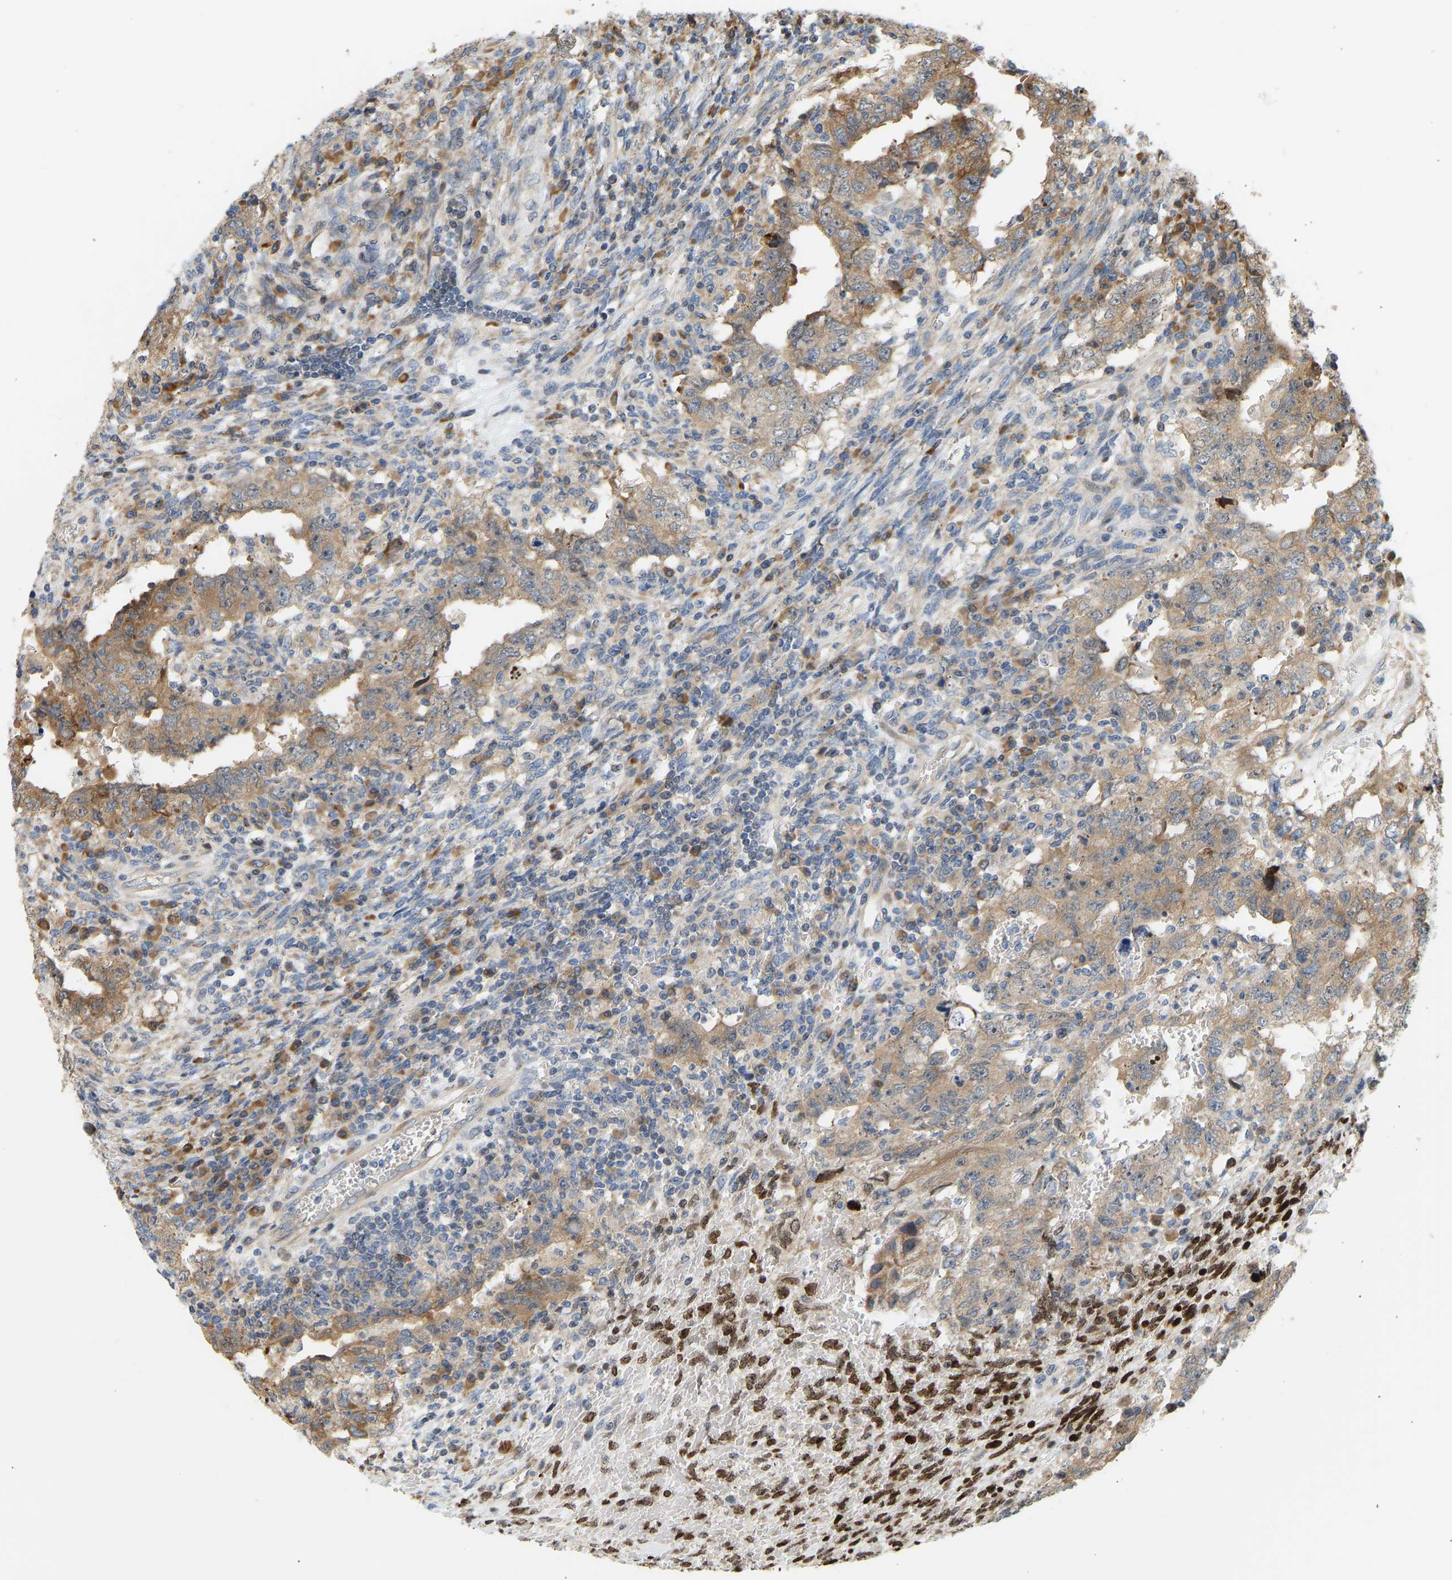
{"staining": {"intensity": "moderate", "quantity": ">75%", "location": "cytoplasmic/membranous"}, "tissue": "testis cancer", "cell_type": "Tumor cells", "image_type": "cancer", "snomed": [{"axis": "morphology", "description": "Carcinoma, Embryonal, NOS"}, {"axis": "topography", "description": "Testis"}], "caption": "Immunohistochemistry (IHC) of testis embryonal carcinoma reveals medium levels of moderate cytoplasmic/membranous expression in approximately >75% of tumor cells.", "gene": "RPS14", "patient": {"sex": "male", "age": 26}}